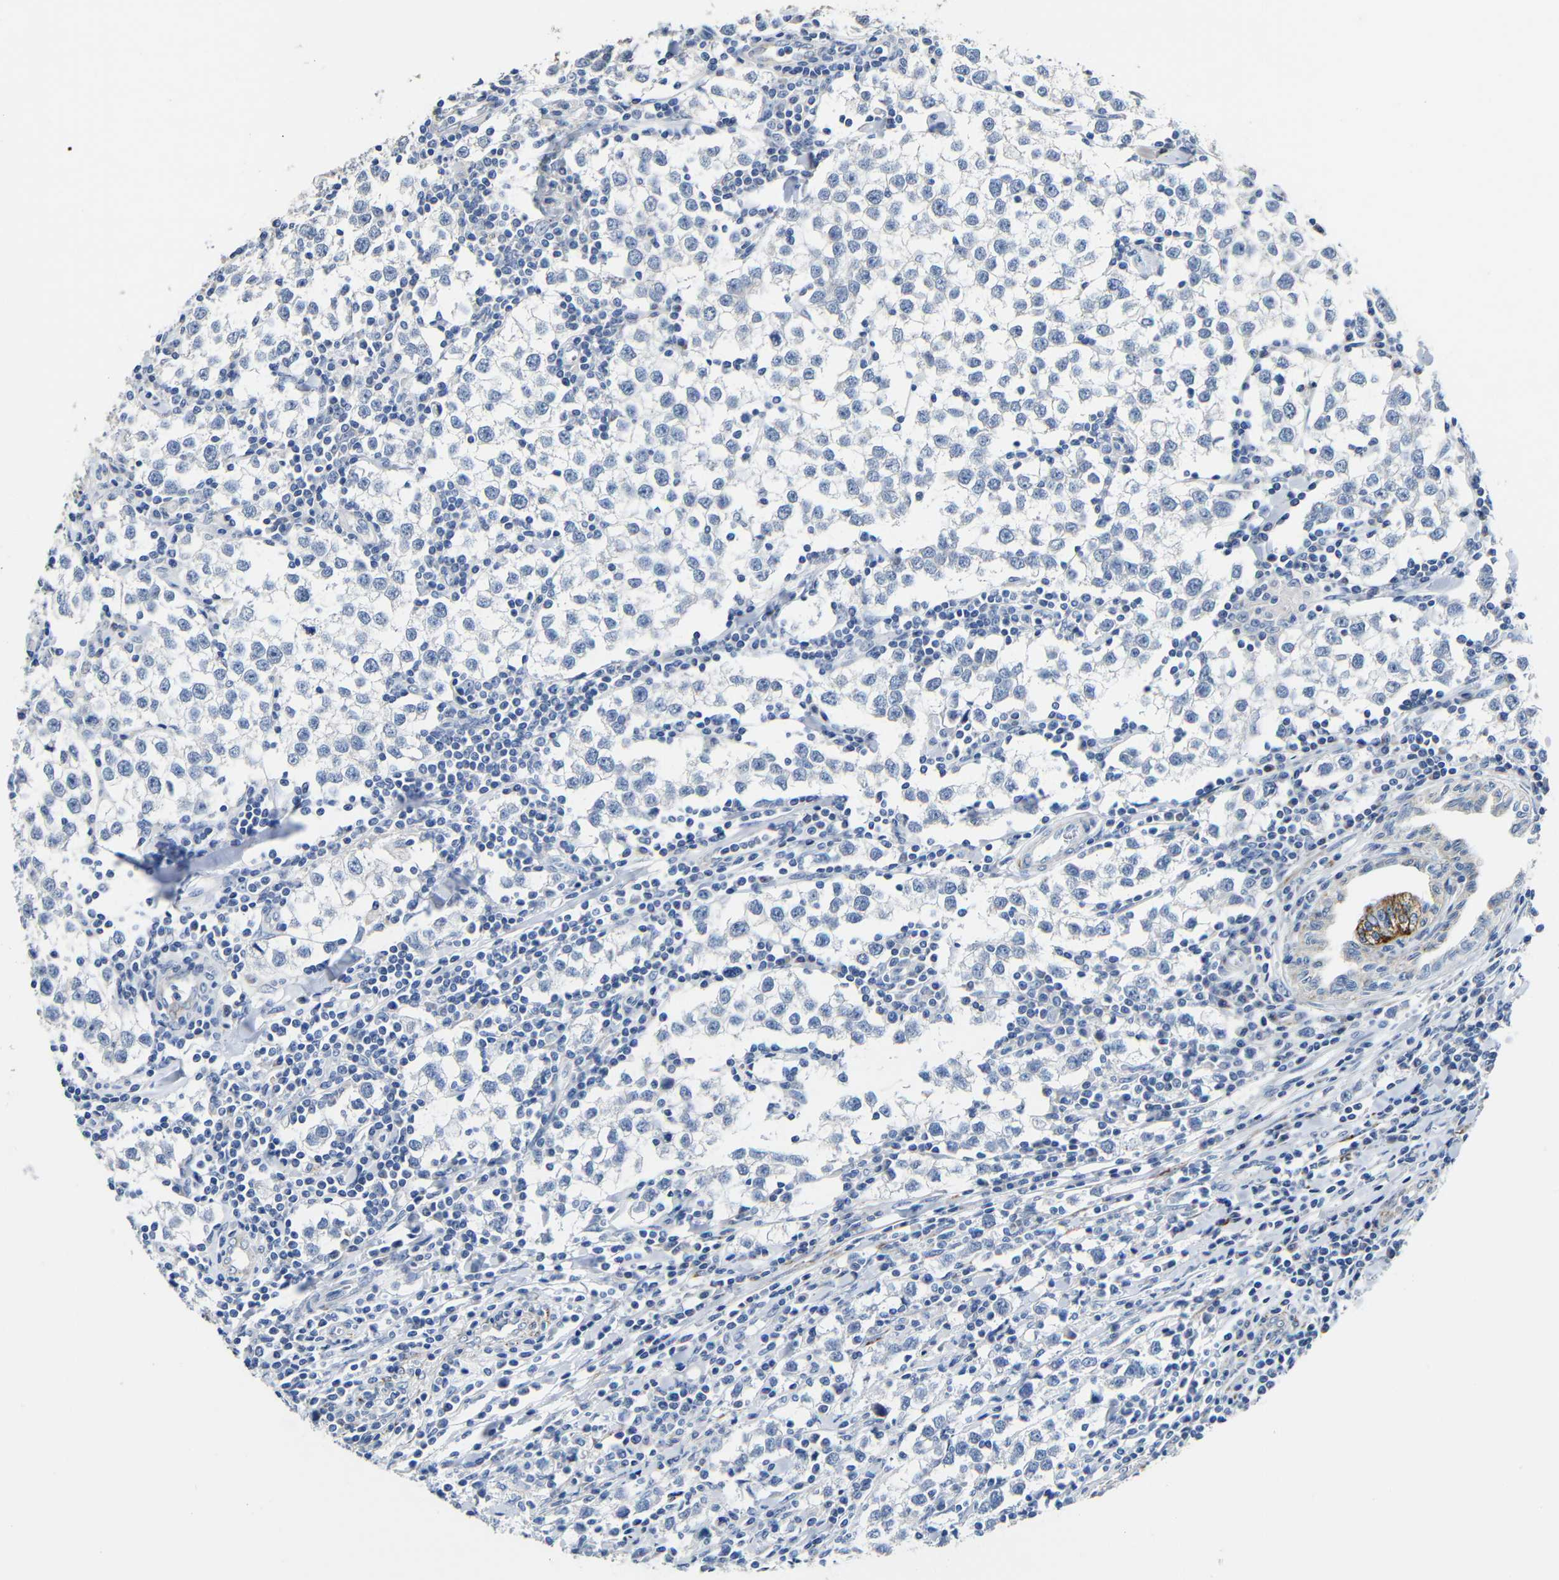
{"staining": {"intensity": "negative", "quantity": "none", "location": "none"}, "tissue": "testis cancer", "cell_type": "Tumor cells", "image_type": "cancer", "snomed": [{"axis": "morphology", "description": "Seminoma, NOS"}, {"axis": "morphology", "description": "Carcinoma, Embryonal, NOS"}, {"axis": "topography", "description": "Testis"}], "caption": "An immunohistochemistry photomicrograph of embryonal carcinoma (testis) is shown. There is no staining in tumor cells of embryonal carcinoma (testis).", "gene": "MAOA", "patient": {"sex": "male", "age": 36}}